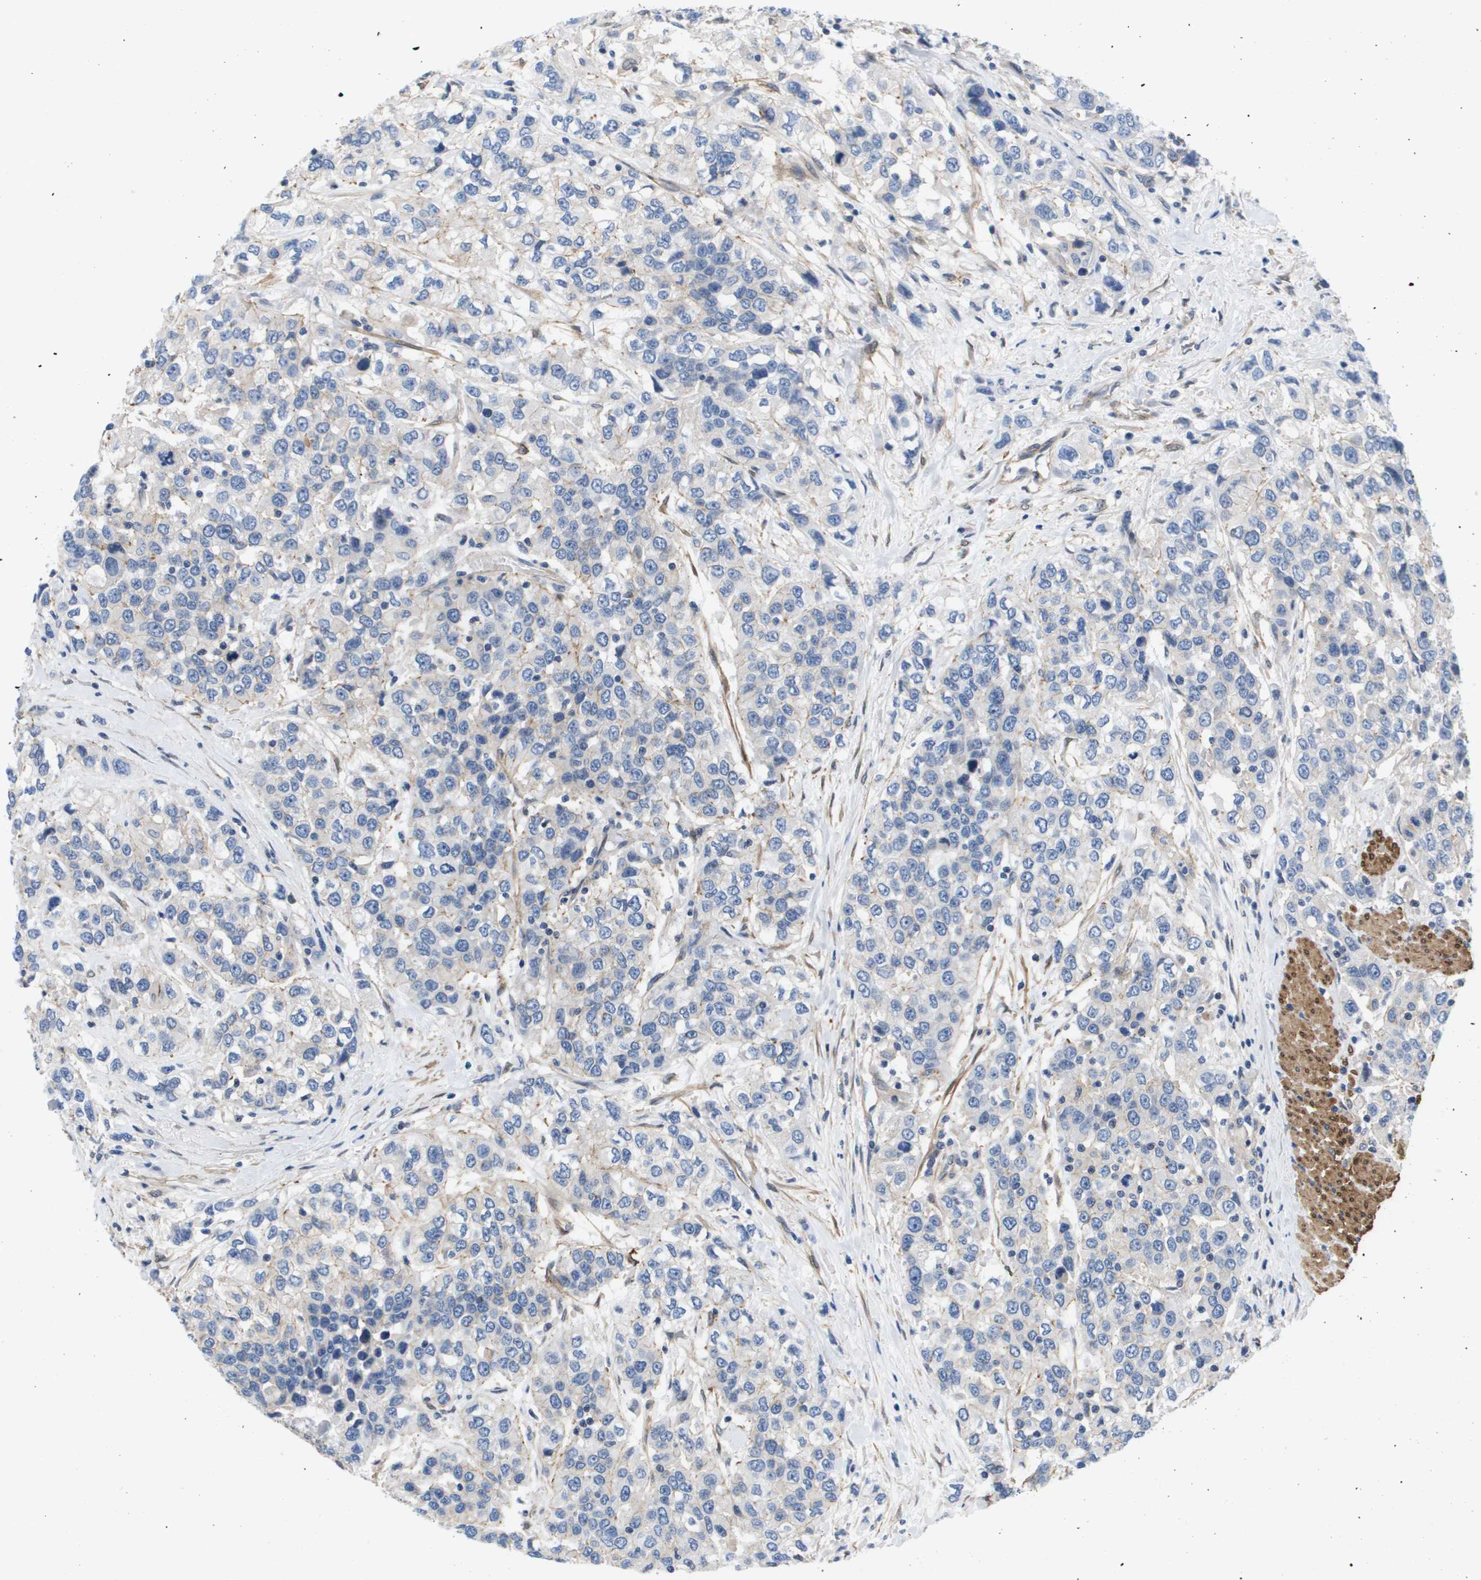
{"staining": {"intensity": "negative", "quantity": "none", "location": "none"}, "tissue": "urothelial cancer", "cell_type": "Tumor cells", "image_type": "cancer", "snomed": [{"axis": "morphology", "description": "Urothelial carcinoma, High grade"}, {"axis": "topography", "description": "Urinary bladder"}], "caption": "A micrograph of human urothelial carcinoma (high-grade) is negative for staining in tumor cells.", "gene": "LPP", "patient": {"sex": "female", "age": 80}}